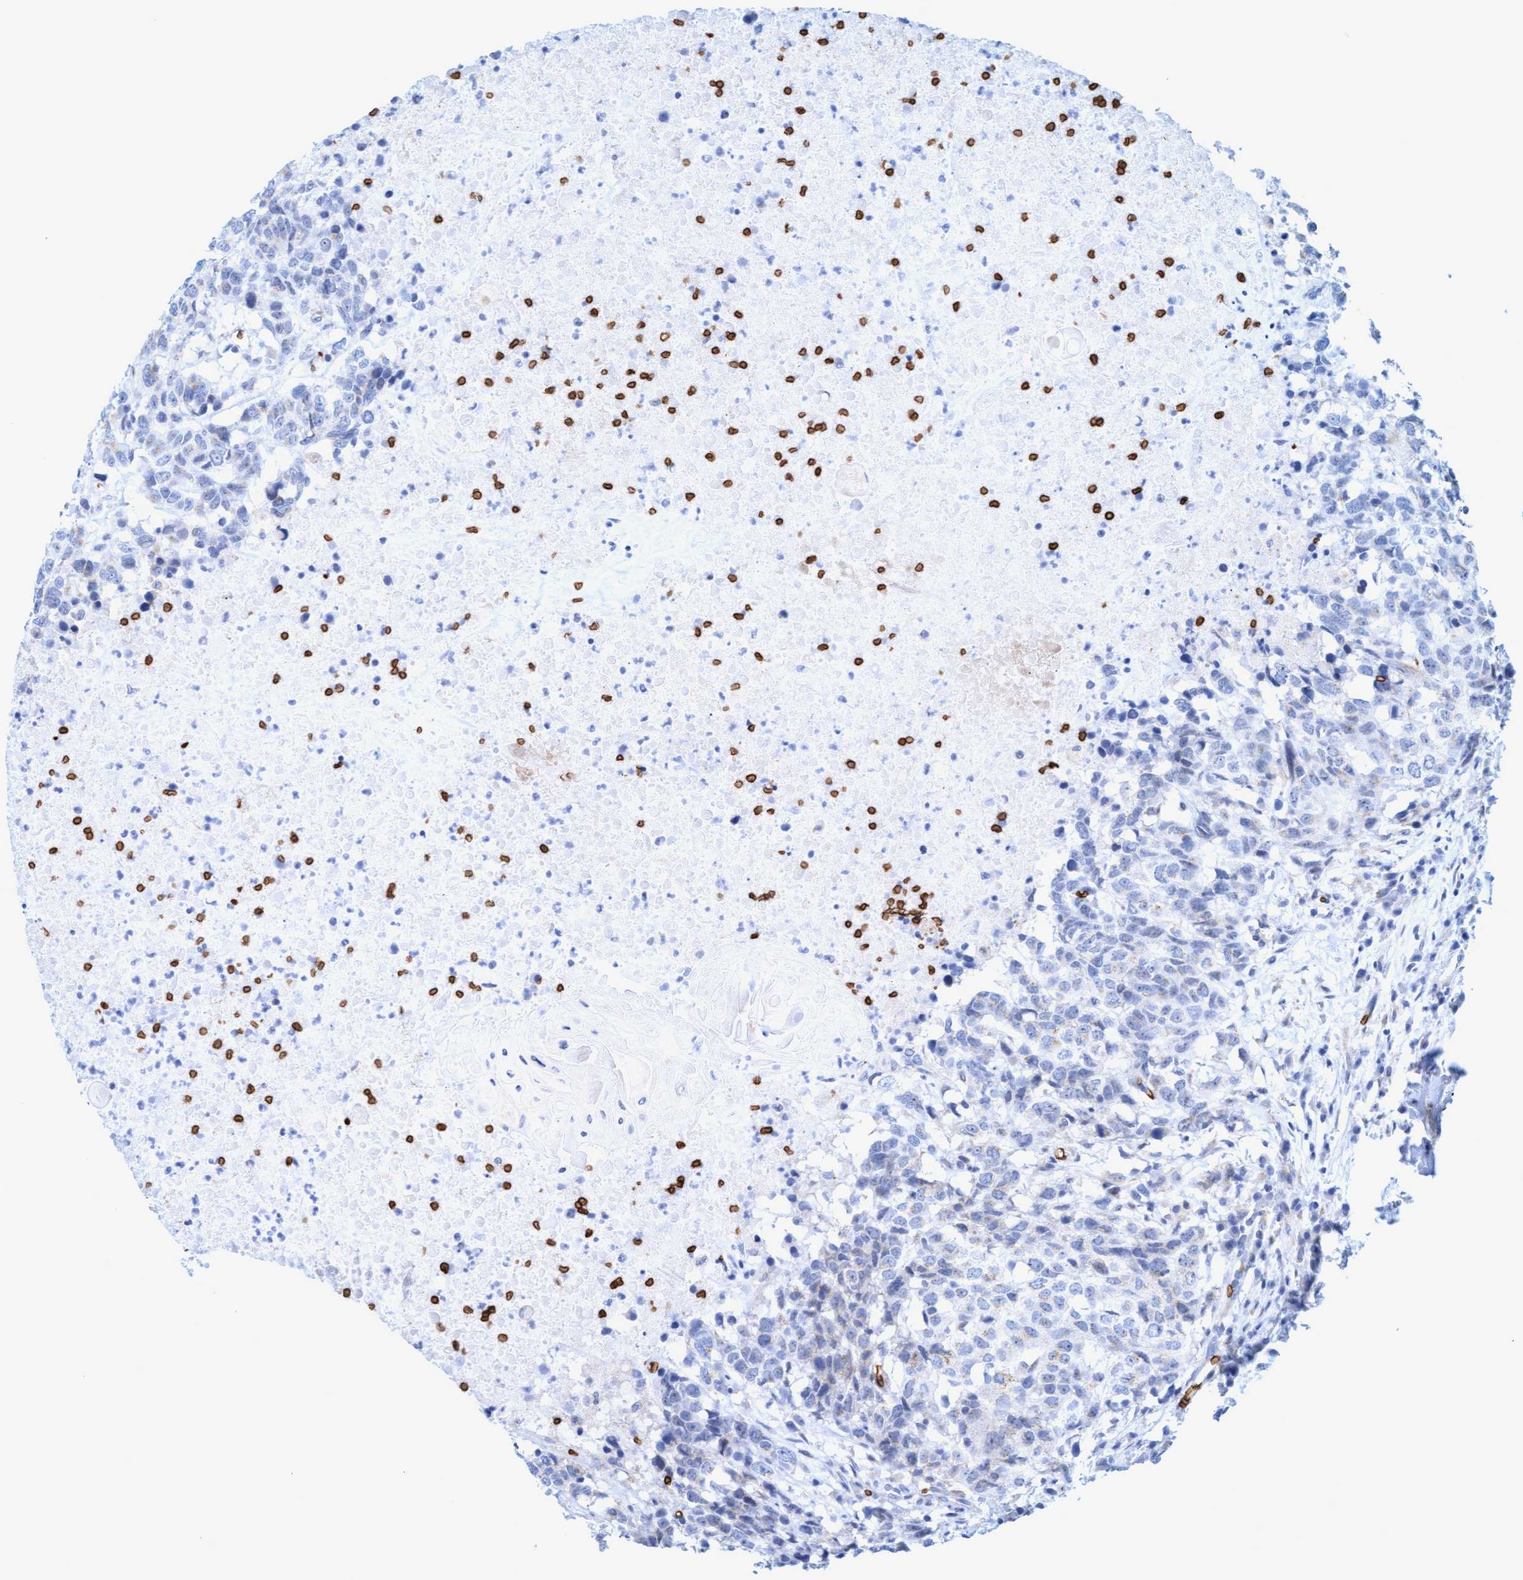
{"staining": {"intensity": "negative", "quantity": "none", "location": "none"}, "tissue": "head and neck cancer", "cell_type": "Tumor cells", "image_type": "cancer", "snomed": [{"axis": "morphology", "description": "Squamous cell carcinoma, NOS"}, {"axis": "topography", "description": "Head-Neck"}], "caption": "Immunohistochemistry photomicrograph of neoplastic tissue: human squamous cell carcinoma (head and neck) stained with DAB (3,3'-diaminobenzidine) shows no significant protein positivity in tumor cells.", "gene": "SPEM2", "patient": {"sex": "male", "age": 66}}